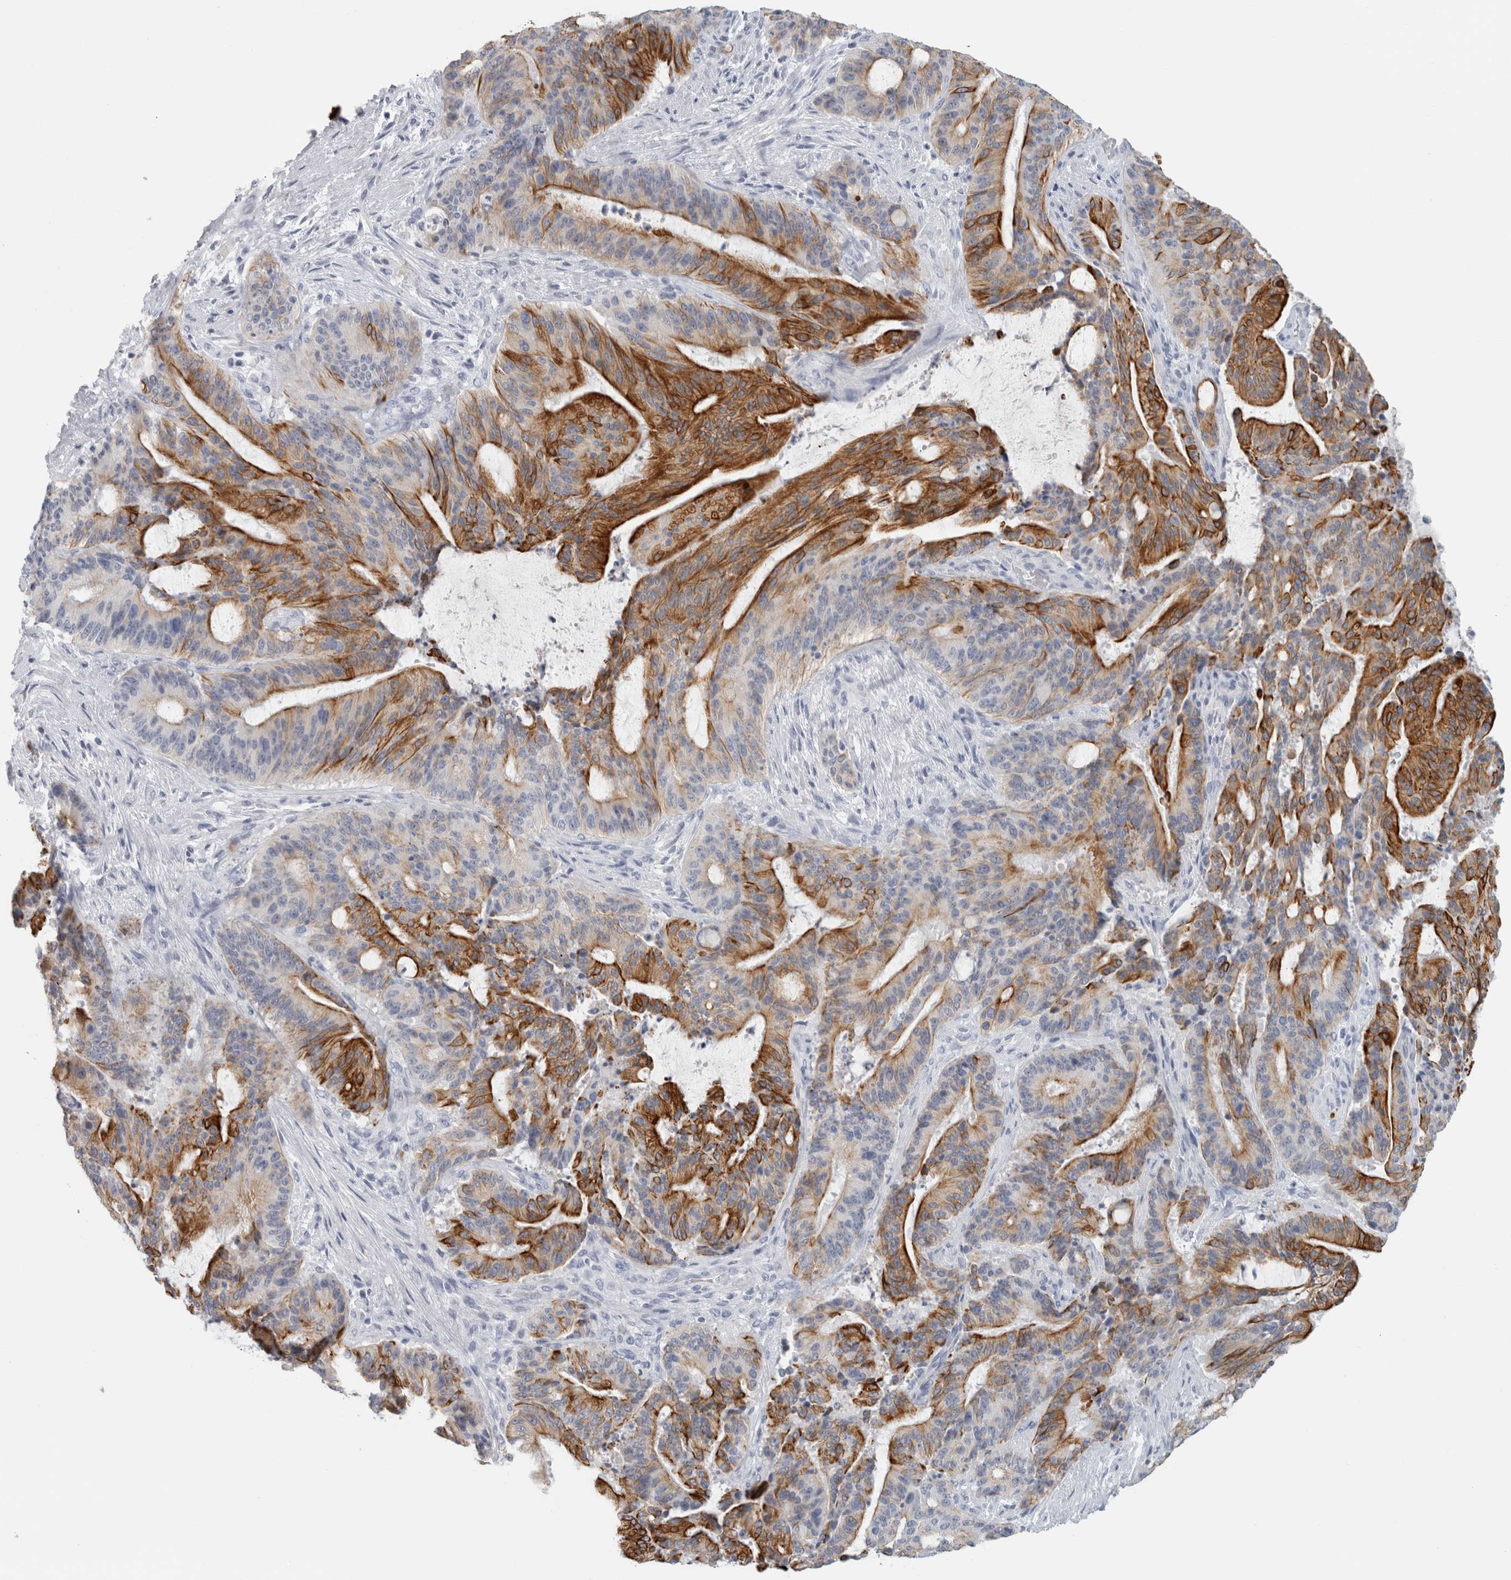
{"staining": {"intensity": "strong", "quantity": ">75%", "location": "cytoplasmic/membranous"}, "tissue": "liver cancer", "cell_type": "Tumor cells", "image_type": "cancer", "snomed": [{"axis": "morphology", "description": "Normal tissue, NOS"}, {"axis": "morphology", "description": "Cholangiocarcinoma"}, {"axis": "topography", "description": "Liver"}, {"axis": "topography", "description": "Peripheral nerve tissue"}], "caption": "Immunohistochemical staining of human liver cholangiocarcinoma exhibits high levels of strong cytoplasmic/membranous protein positivity in approximately >75% of tumor cells.", "gene": "SLC28A3", "patient": {"sex": "female", "age": 73}}